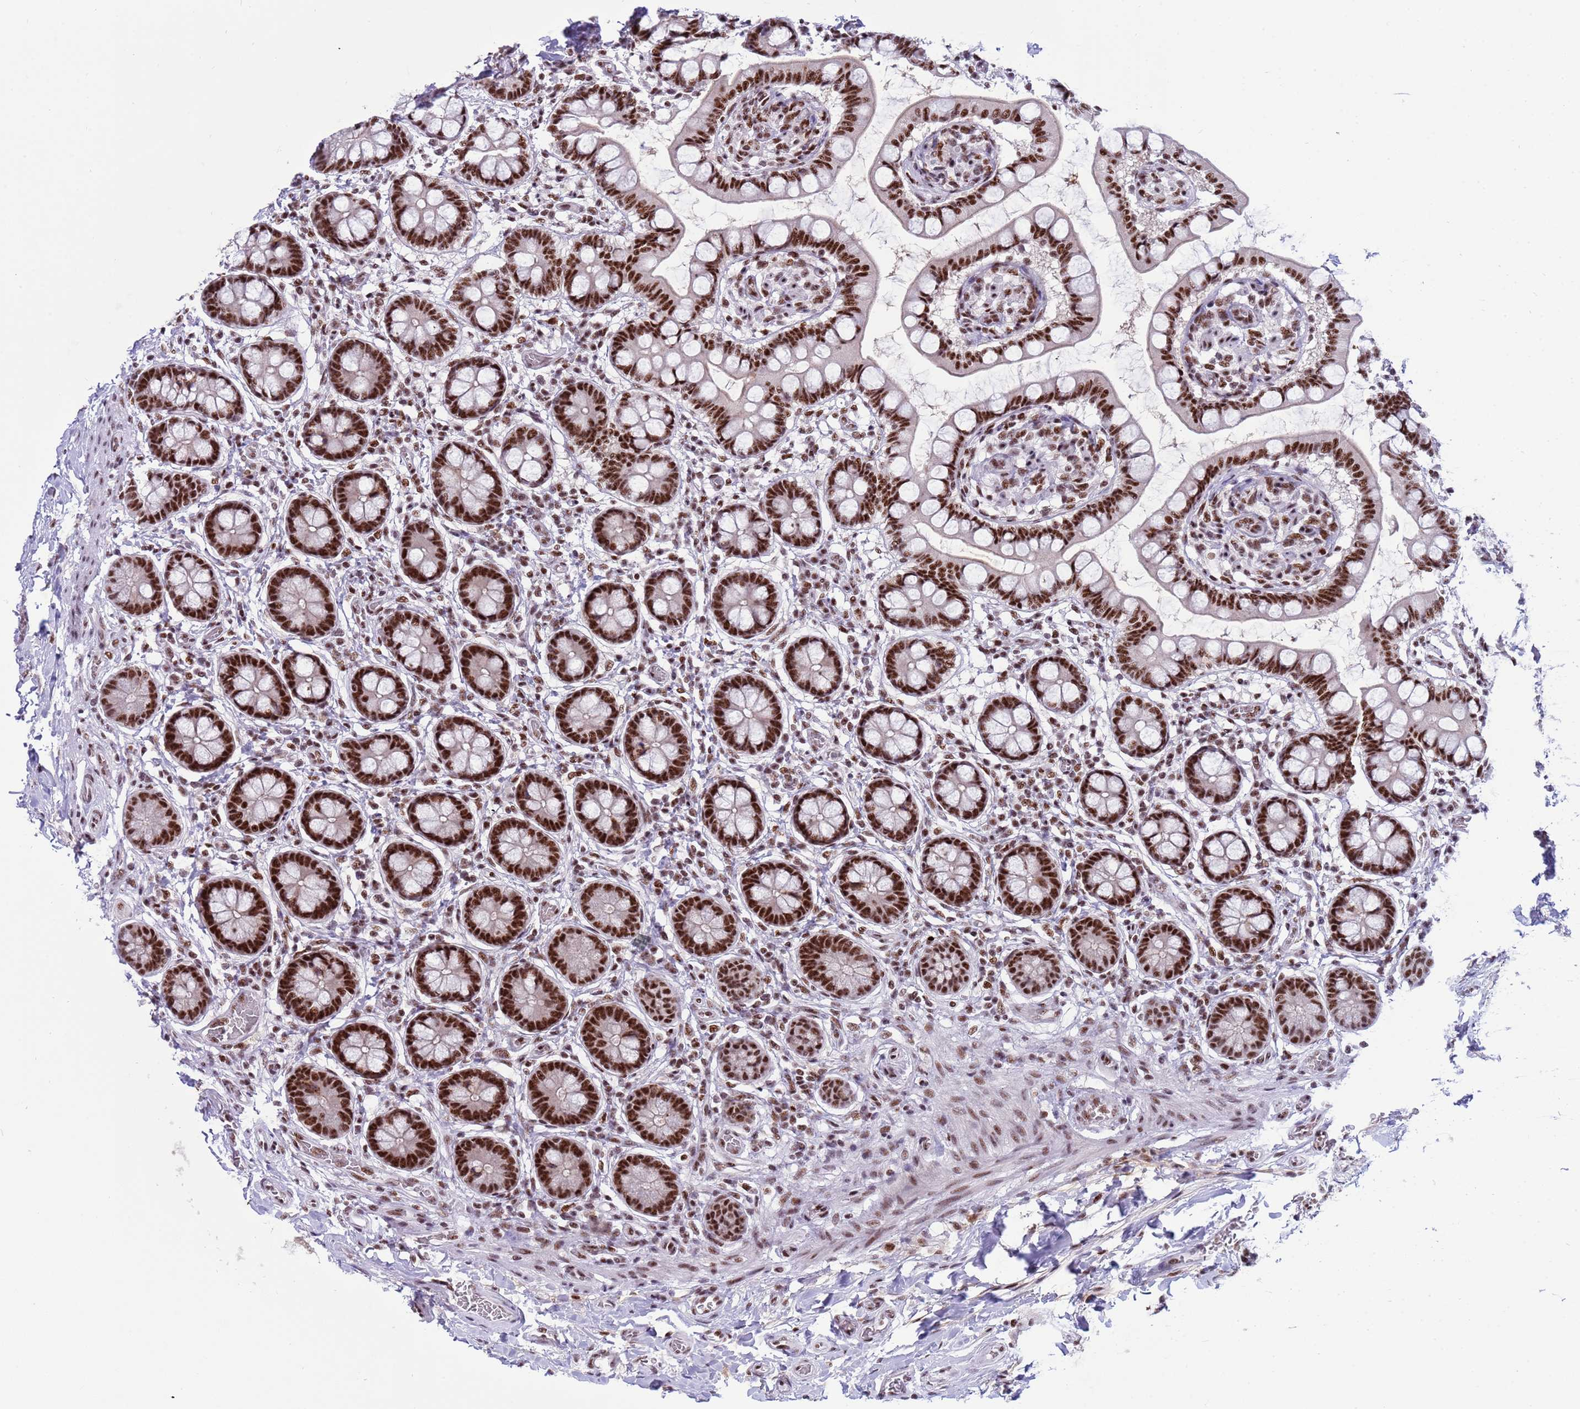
{"staining": {"intensity": "strong", "quantity": ">75%", "location": "nuclear"}, "tissue": "small intestine", "cell_type": "Glandular cells", "image_type": "normal", "snomed": [{"axis": "morphology", "description": "Normal tissue, NOS"}, {"axis": "topography", "description": "Small intestine"}], "caption": "A histopathology image showing strong nuclear staining in about >75% of glandular cells in benign small intestine, as visualized by brown immunohistochemical staining.", "gene": "THOC2", "patient": {"sex": "male", "age": 52}}